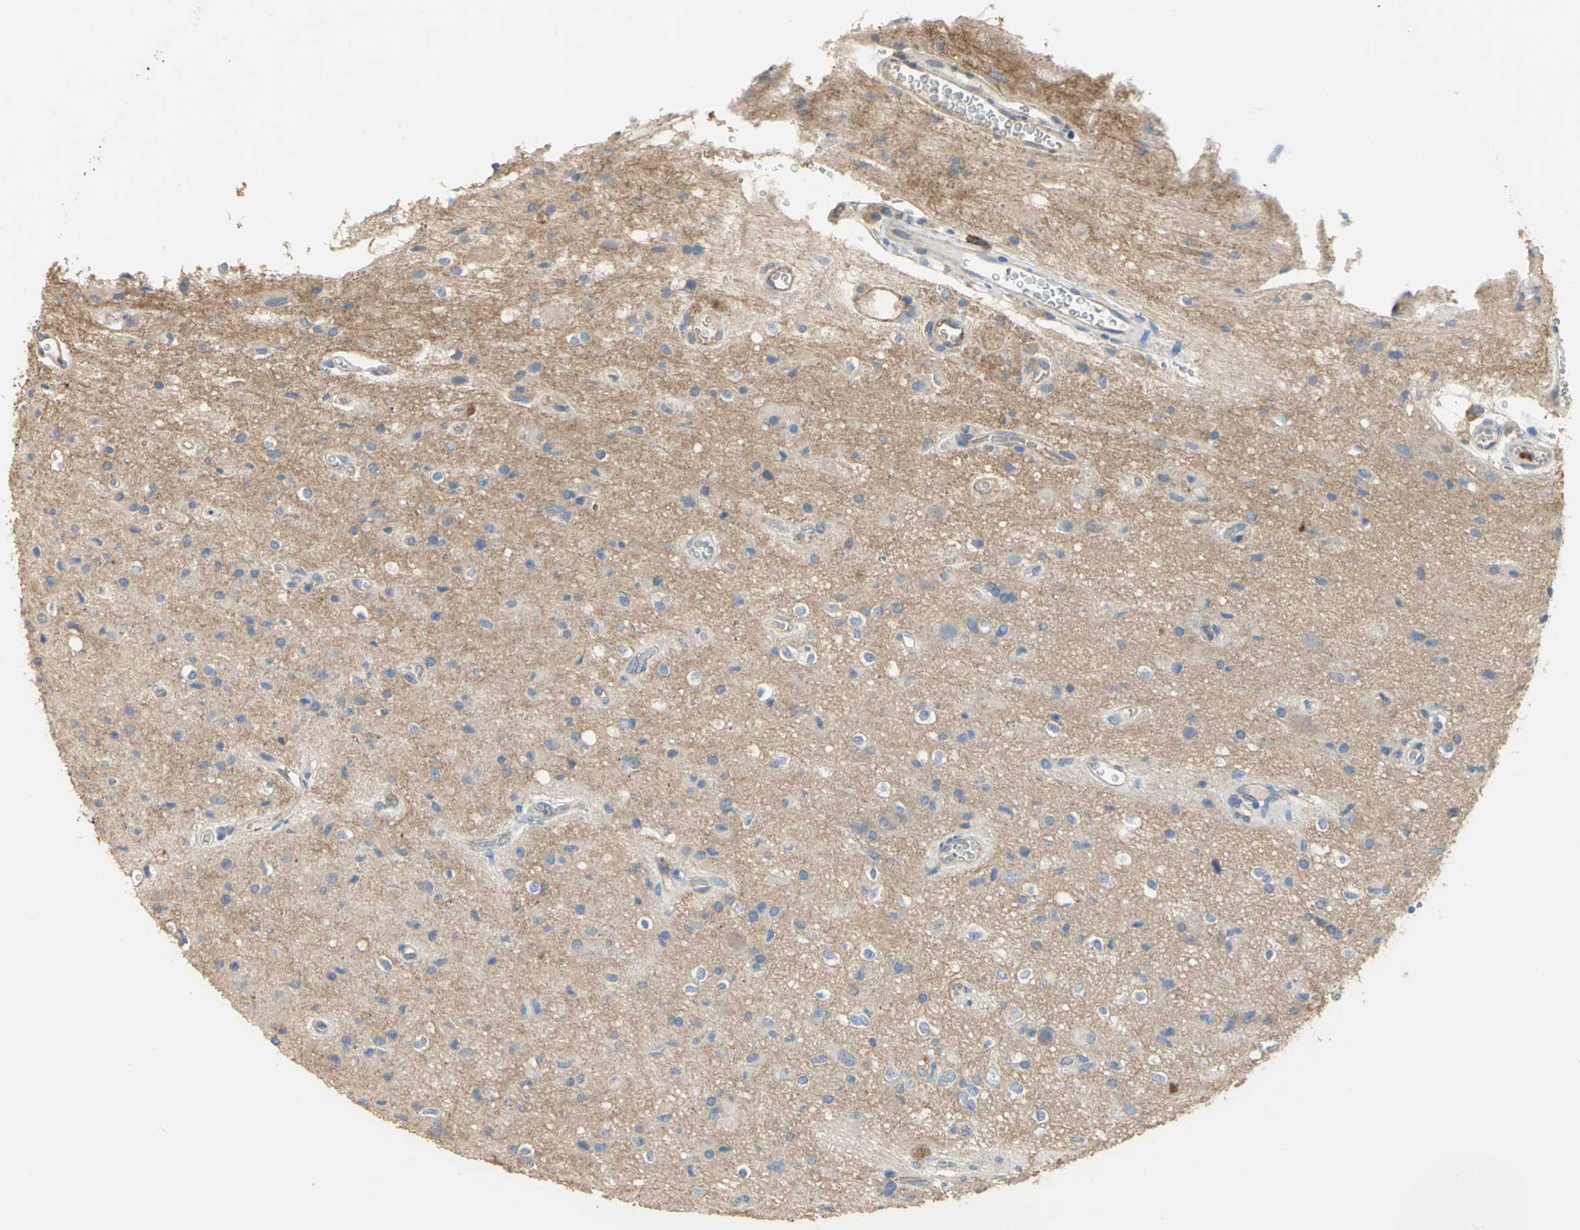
{"staining": {"intensity": "negative", "quantity": "none", "location": "none"}, "tissue": "glioma", "cell_type": "Tumor cells", "image_type": "cancer", "snomed": [{"axis": "morphology", "description": "Glioma, malignant, High grade"}, {"axis": "topography", "description": "Brain"}], "caption": "Human malignant high-grade glioma stained for a protein using immunohistochemistry reveals no positivity in tumor cells.", "gene": "DLGAP5", "patient": {"sex": "male", "age": 47}}